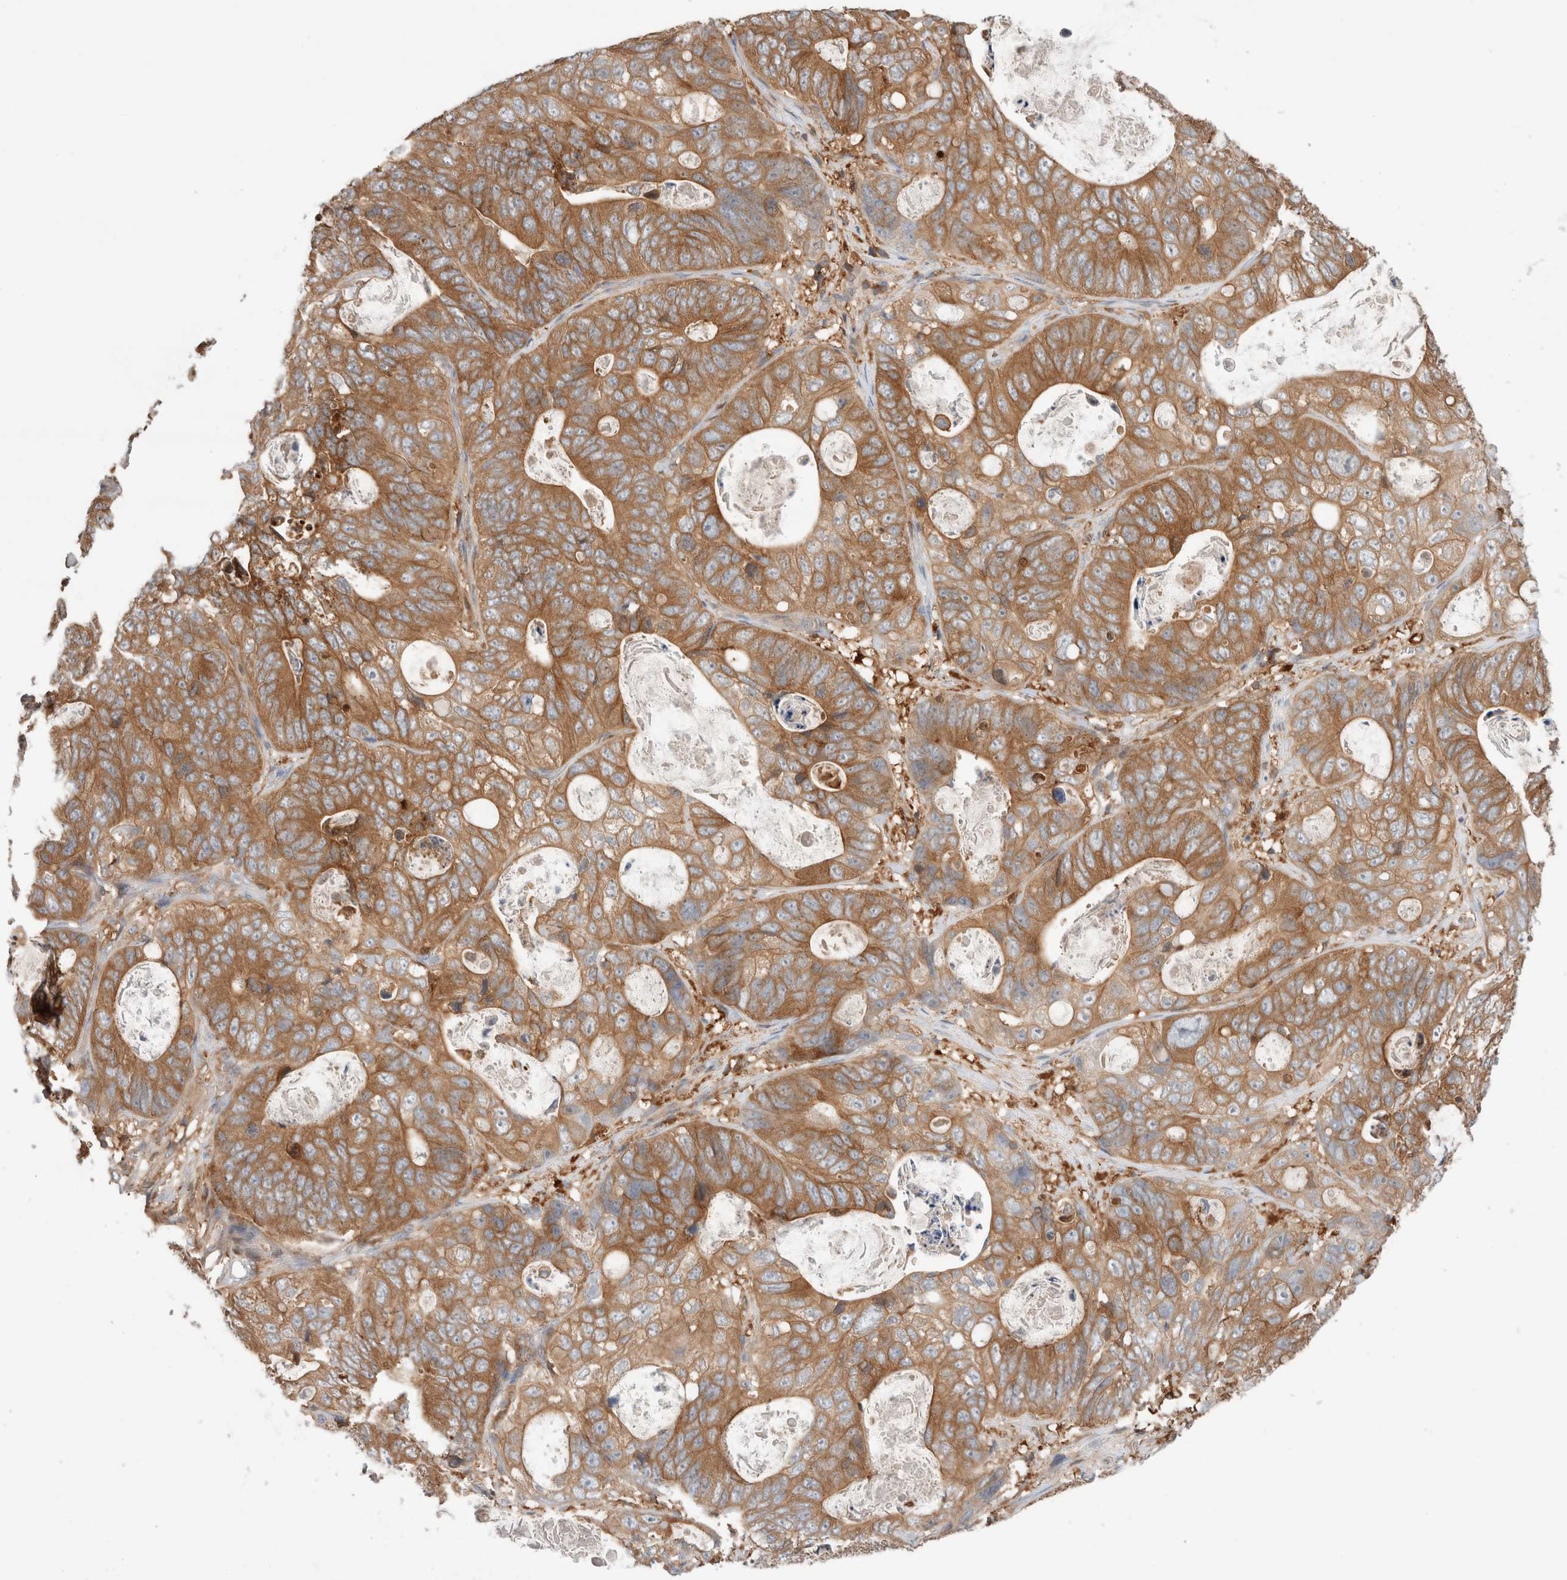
{"staining": {"intensity": "moderate", "quantity": ">75%", "location": "cytoplasmic/membranous"}, "tissue": "stomach cancer", "cell_type": "Tumor cells", "image_type": "cancer", "snomed": [{"axis": "morphology", "description": "Normal tissue, NOS"}, {"axis": "morphology", "description": "Adenocarcinoma, NOS"}, {"axis": "topography", "description": "Stomach"}], "caption": "Brown immunohistochemical staining in human stomach cancer (adenocarcinoma) exhibits moderate cytoplasmic/membranous staining in about >75% of tumor cells. The protein of interest is shown in brown color, while the nuclei are stained blue.", "gene": "KLHL14", "patient": {"sex": "female", "age": 89}}